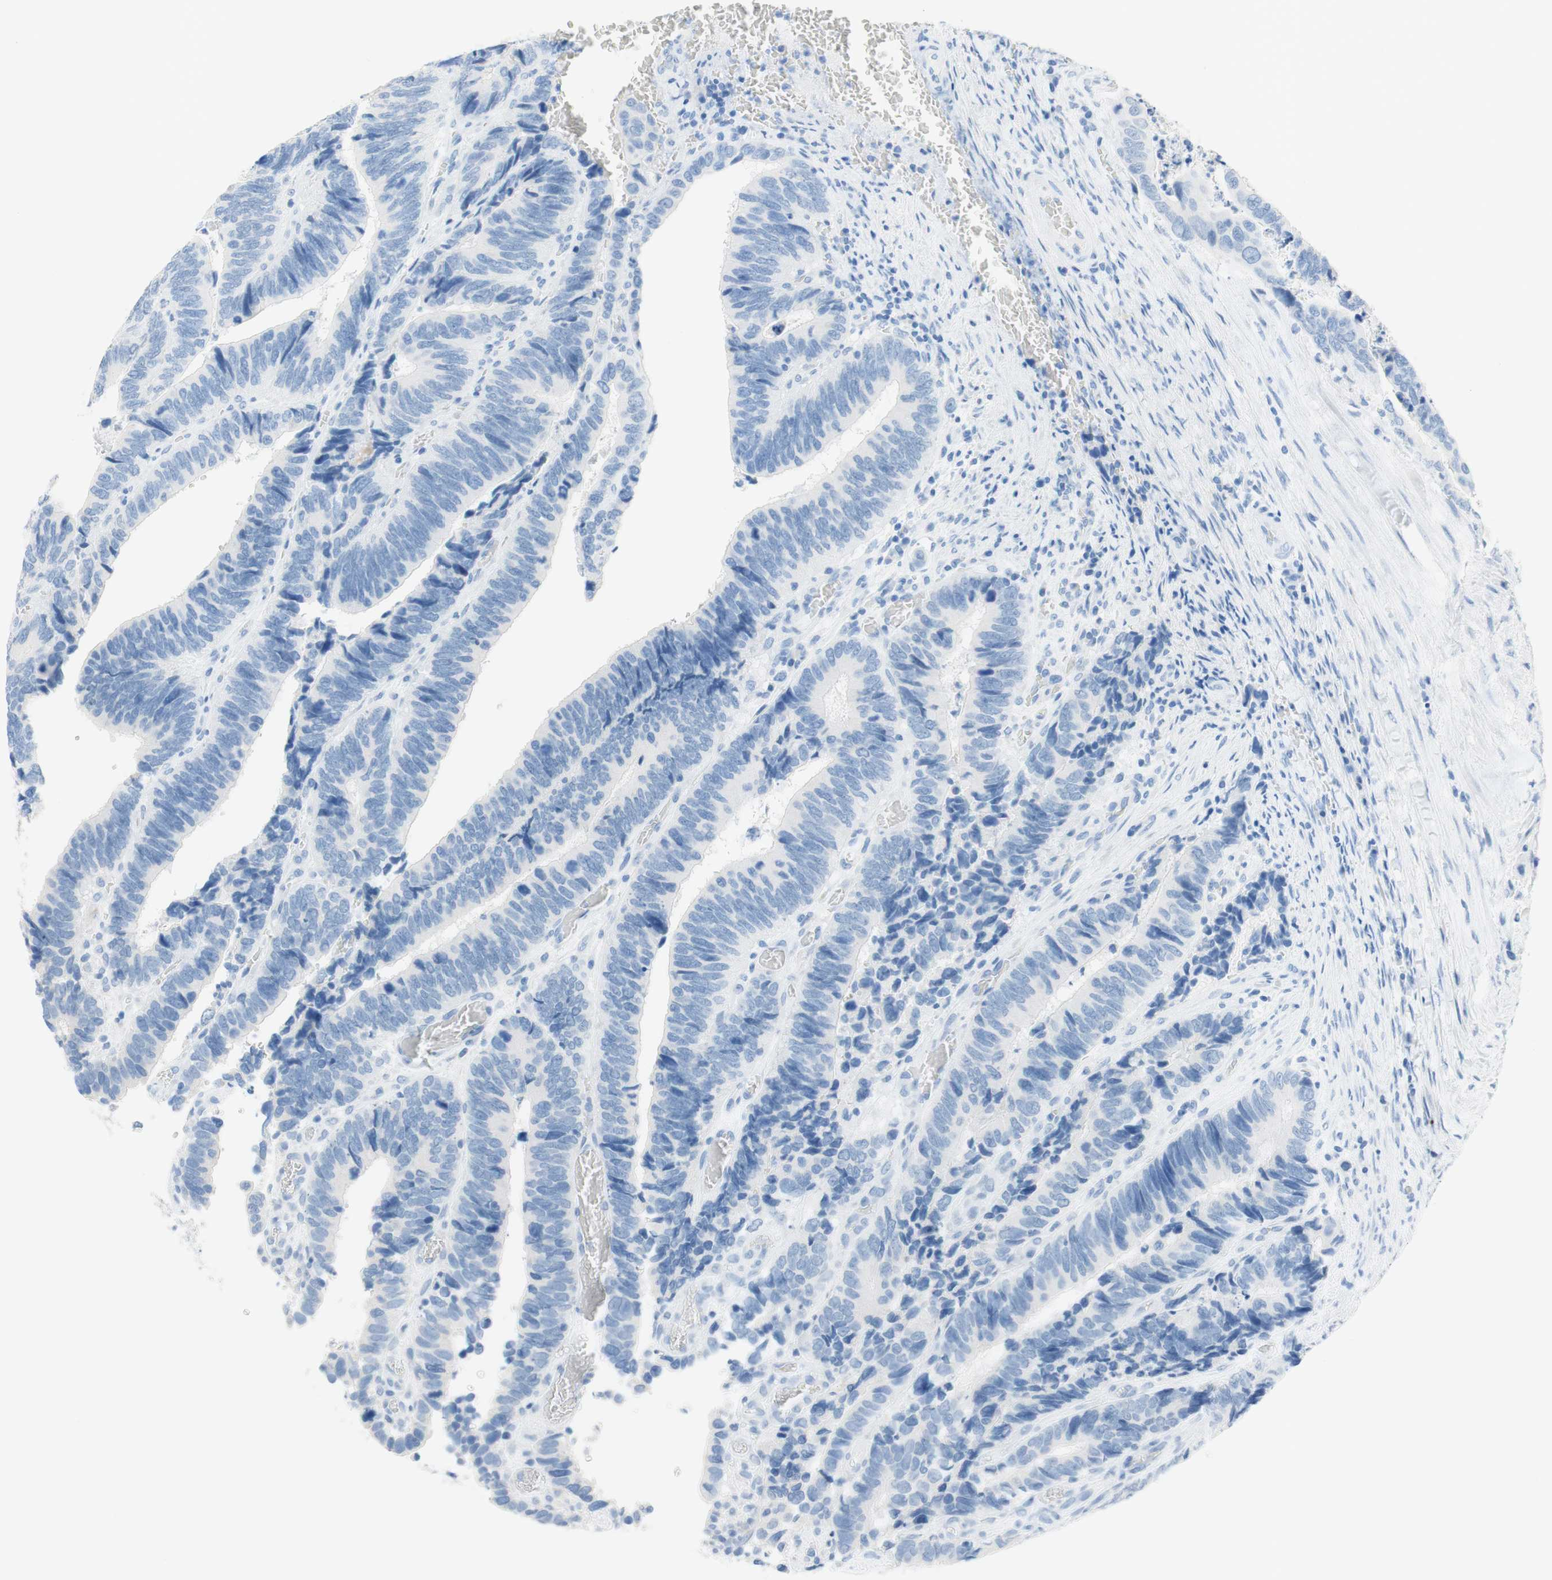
{"staining": {"intensity": "negative", "quantity": "none", "location": "none"}, "tissue": "colorectal cancer", "cell_type": "Tumor cells", "image_type": "cancer", "snomed": [{"axis": "morphology", "description": "Adenocarcinoma, NOS"}, {"axis": "topography", "description": "Colon"}], "caption": "This is a image of IHC staining of colorectal adenocarcinoma, which shows no positivity in tumor cells.", "gene": "POLR2J3", "patient": {"sex": "male", "age": 72}}